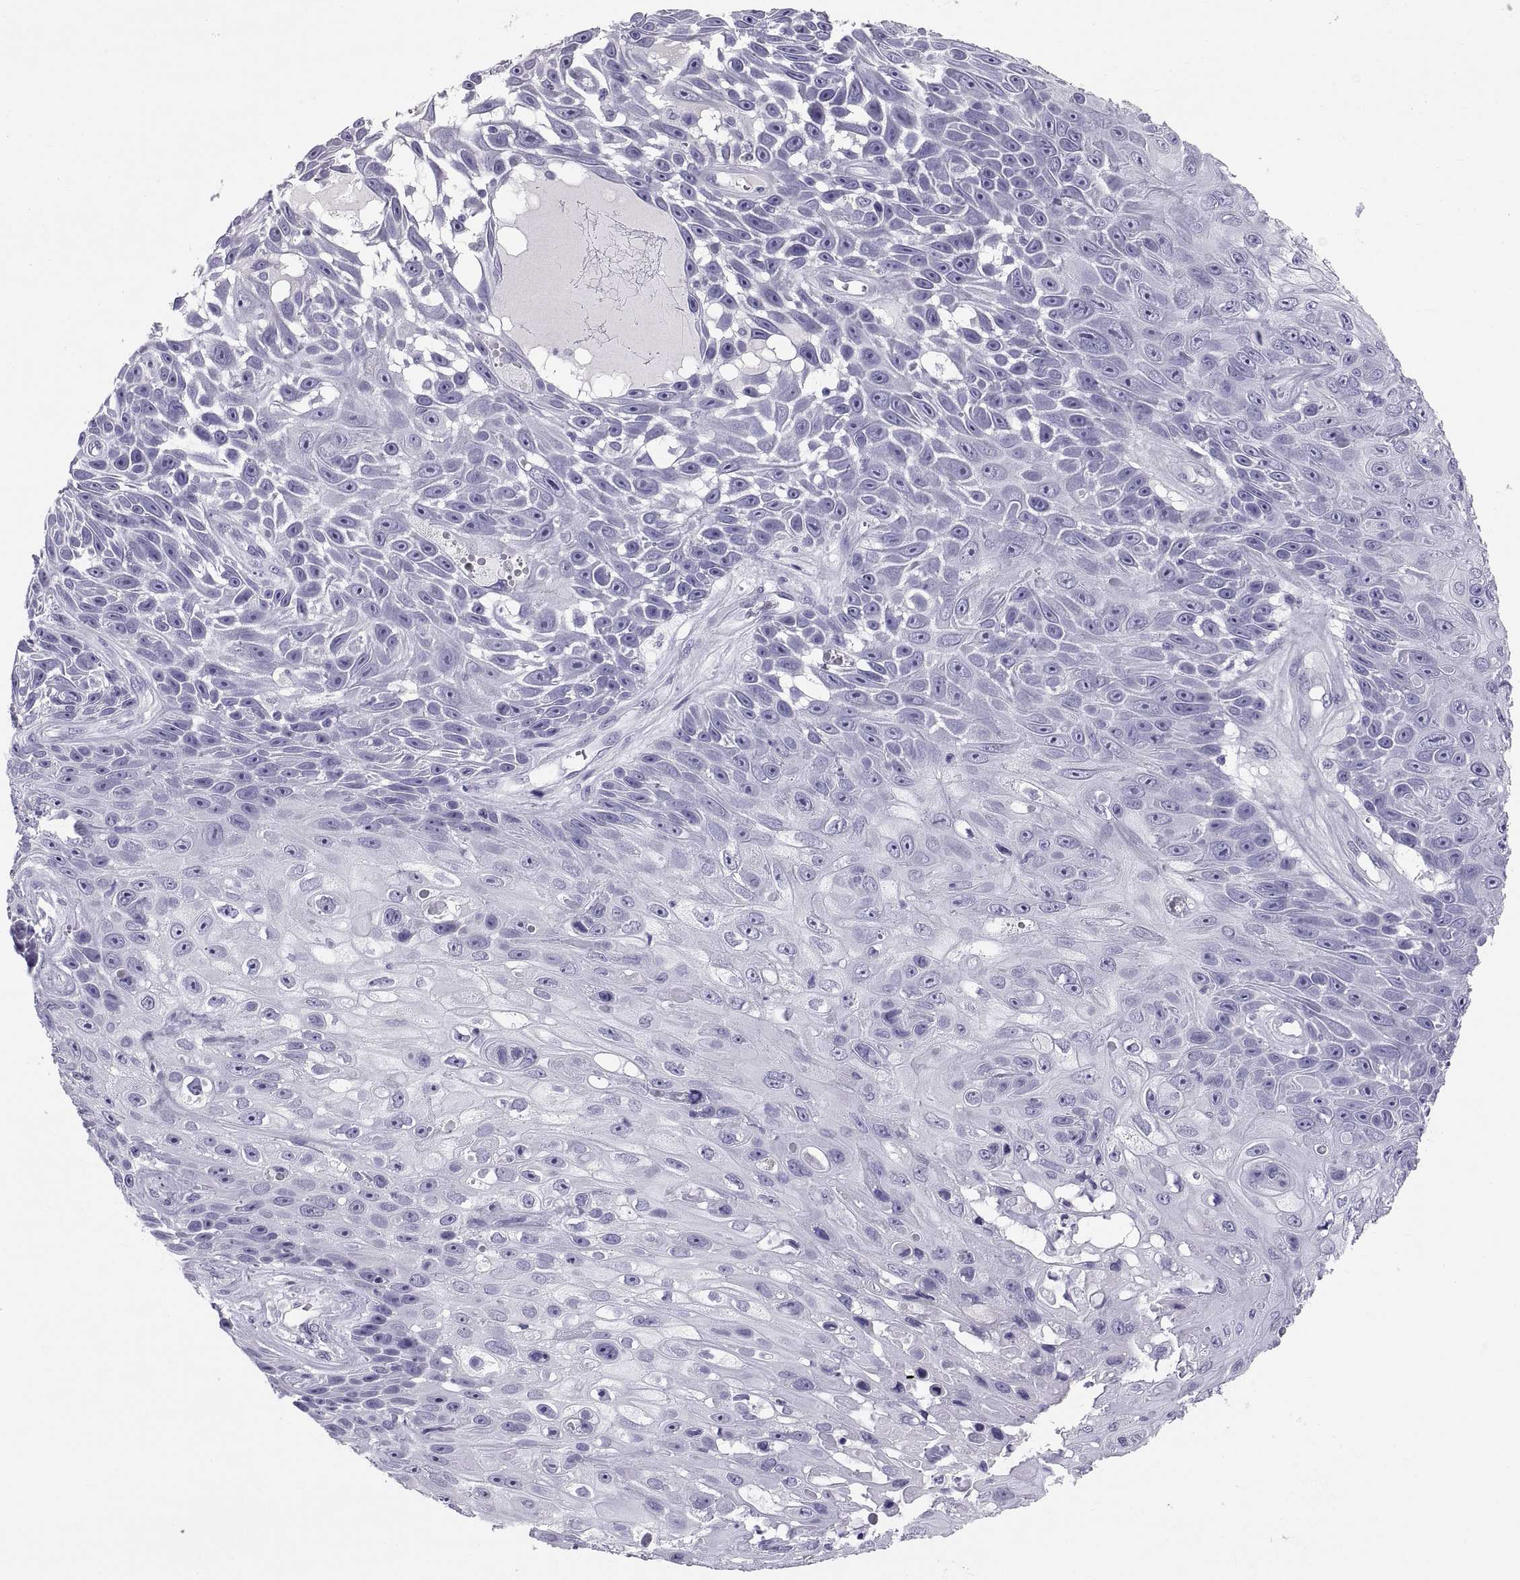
{"staining": {"intensity": "negative", "quantity": "none", "location": "none"}, "tissue": "skin cancer", "cell_type": "Tumor cells", "image_type": "cancer", "snomed": [{"axis": "morphology", "description": "Squamous cell carcinoma, NOS"}, {"axis": "topography", "description": "Skin"}], "caption": "This is an IHC histopathology image of skin cancer. There is no positivity in tumor cells.", "gene": "CT47A10", "patient": {"sex": "male", "age": 82}}